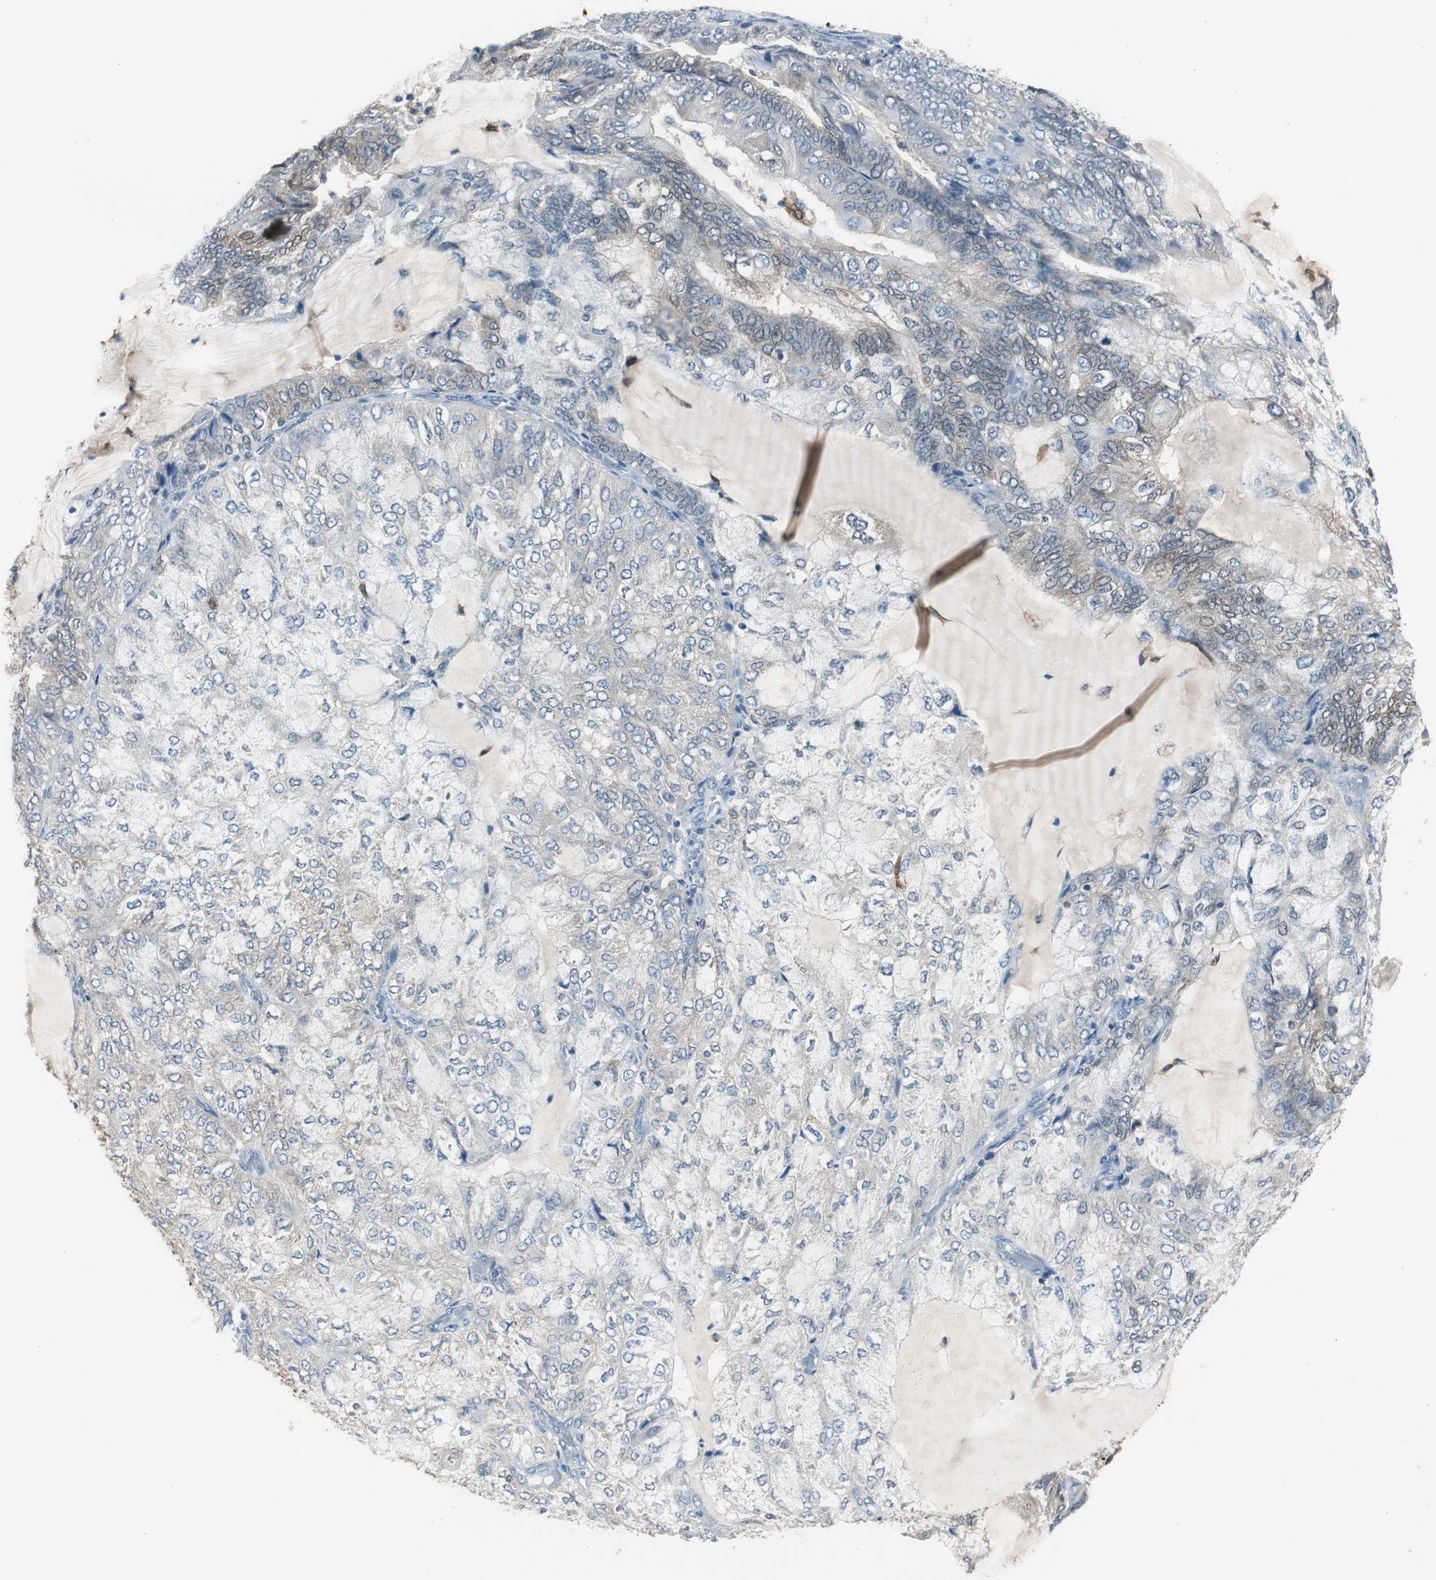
{"staining": {"intensity": "weak", "quantity": "<25%", "location": "cytoplasmic/membranous"}, "tissue": "endometrial cancer", "cell_type": "Tumor cells", "image_type": "cancer", "snomed": [{"axis": "morphology", "description": "Adenocarcinoma, NOS"}, {"axis": "topography", "description": "Endometrium"}], "caption": "DAB (3,3'-diaminobenzidine) immunohistochemical staining of endometrial cancer shows no significant expression in tumor cells.", "gene": "MSTO1", "patient": {"sex": "female", "age": 81}}